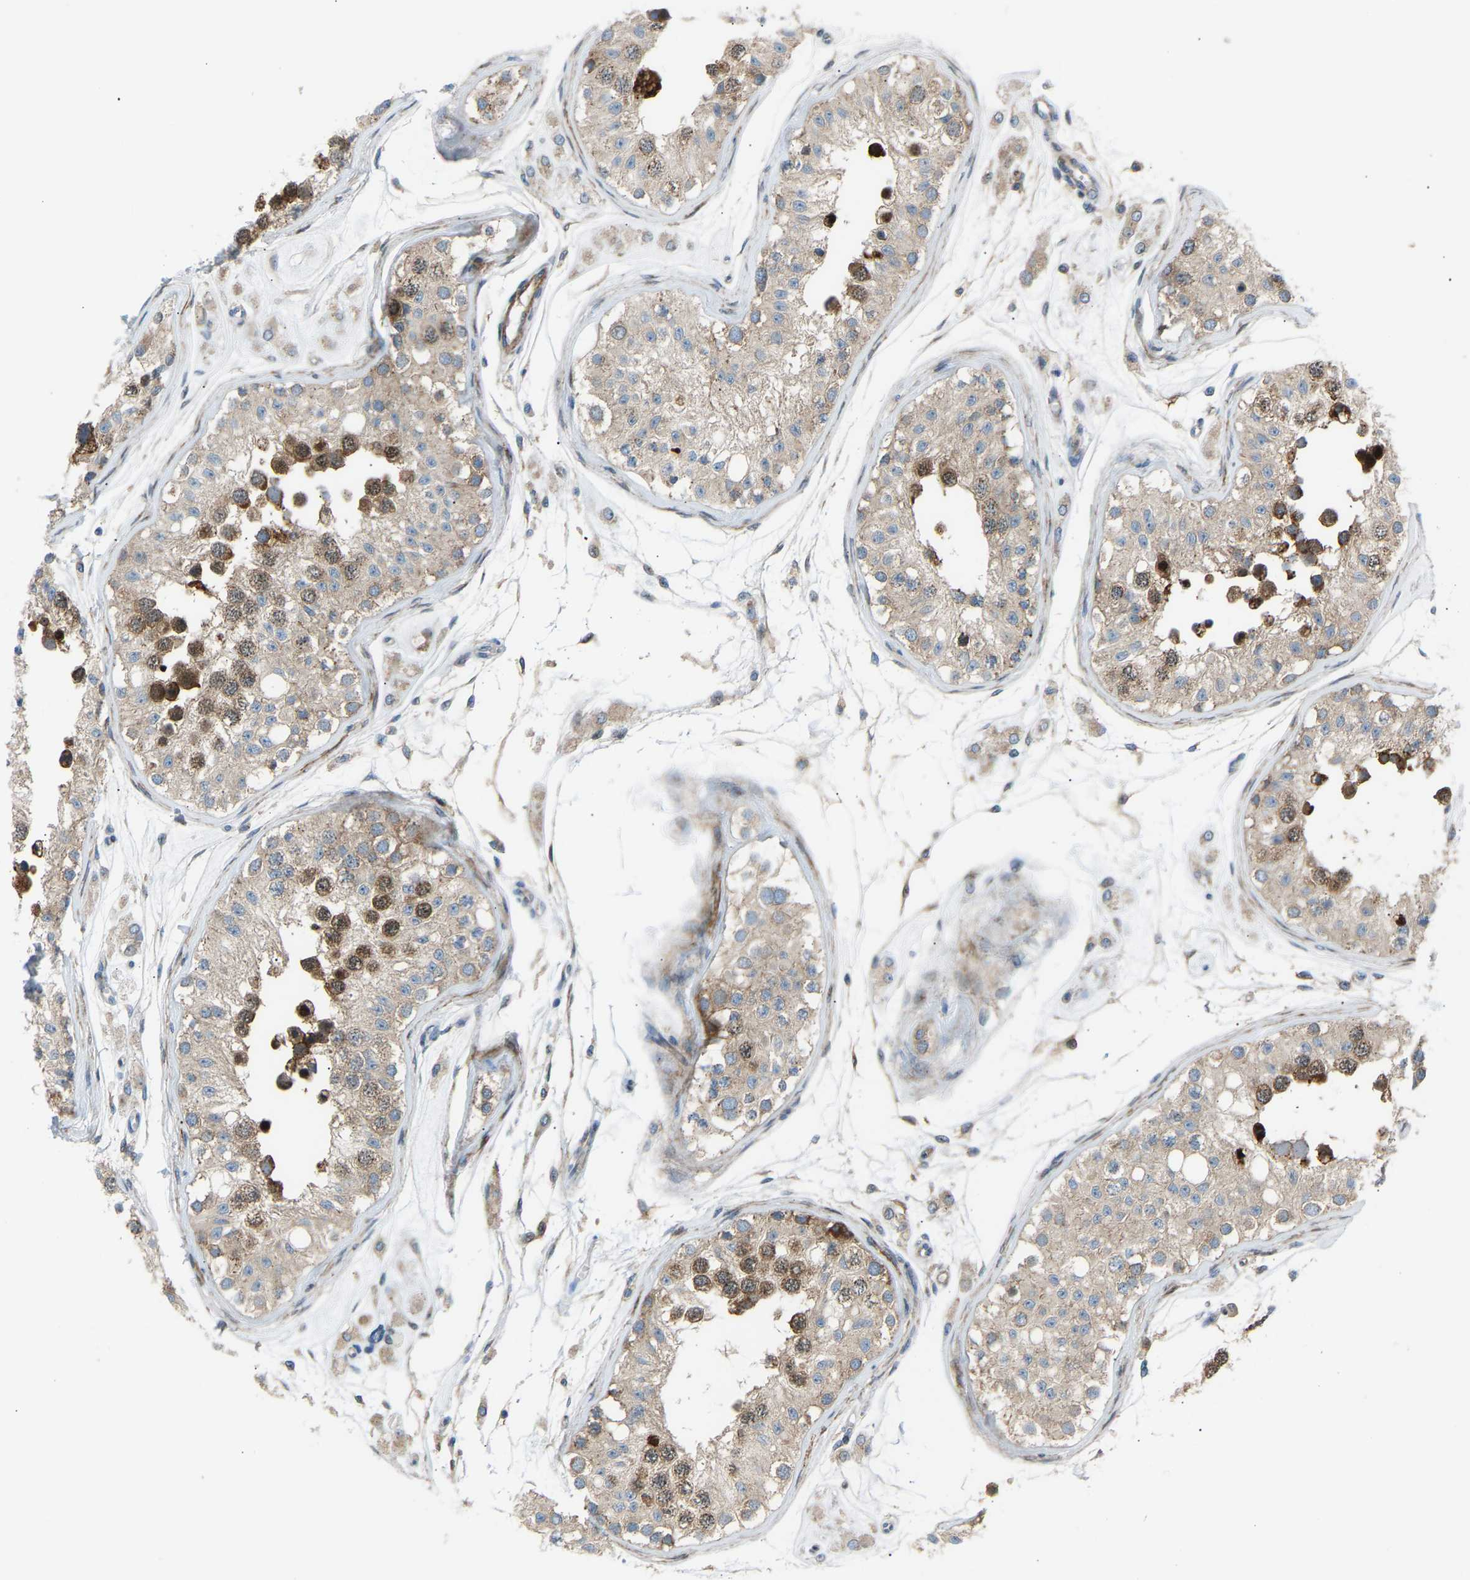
{"staining": {"intensity": "strong", "quantity": "25%-75%", "location": "cytoplasmic/membranous"}, "tissue": "testis", "cell_type": "Cells in seminiferous ducts", "image_type": "normal", "snomed": [{"axis": "morphology", "description": "Normal tissue, NOS"}, {"axis": "morphology", "description": "Adenocarcinoma, metastatic, NOS"}, {"axis": "topography", "description": "Testis"}], "caption": "Immunohistochemical staining of benign human testis displays strong cytoplasmic/membranous protein expression in approximately 25%-75% of cells in seminiferous ducts.", "gene": "VPS41", "patient": {"sex": "male", "age": 26}}